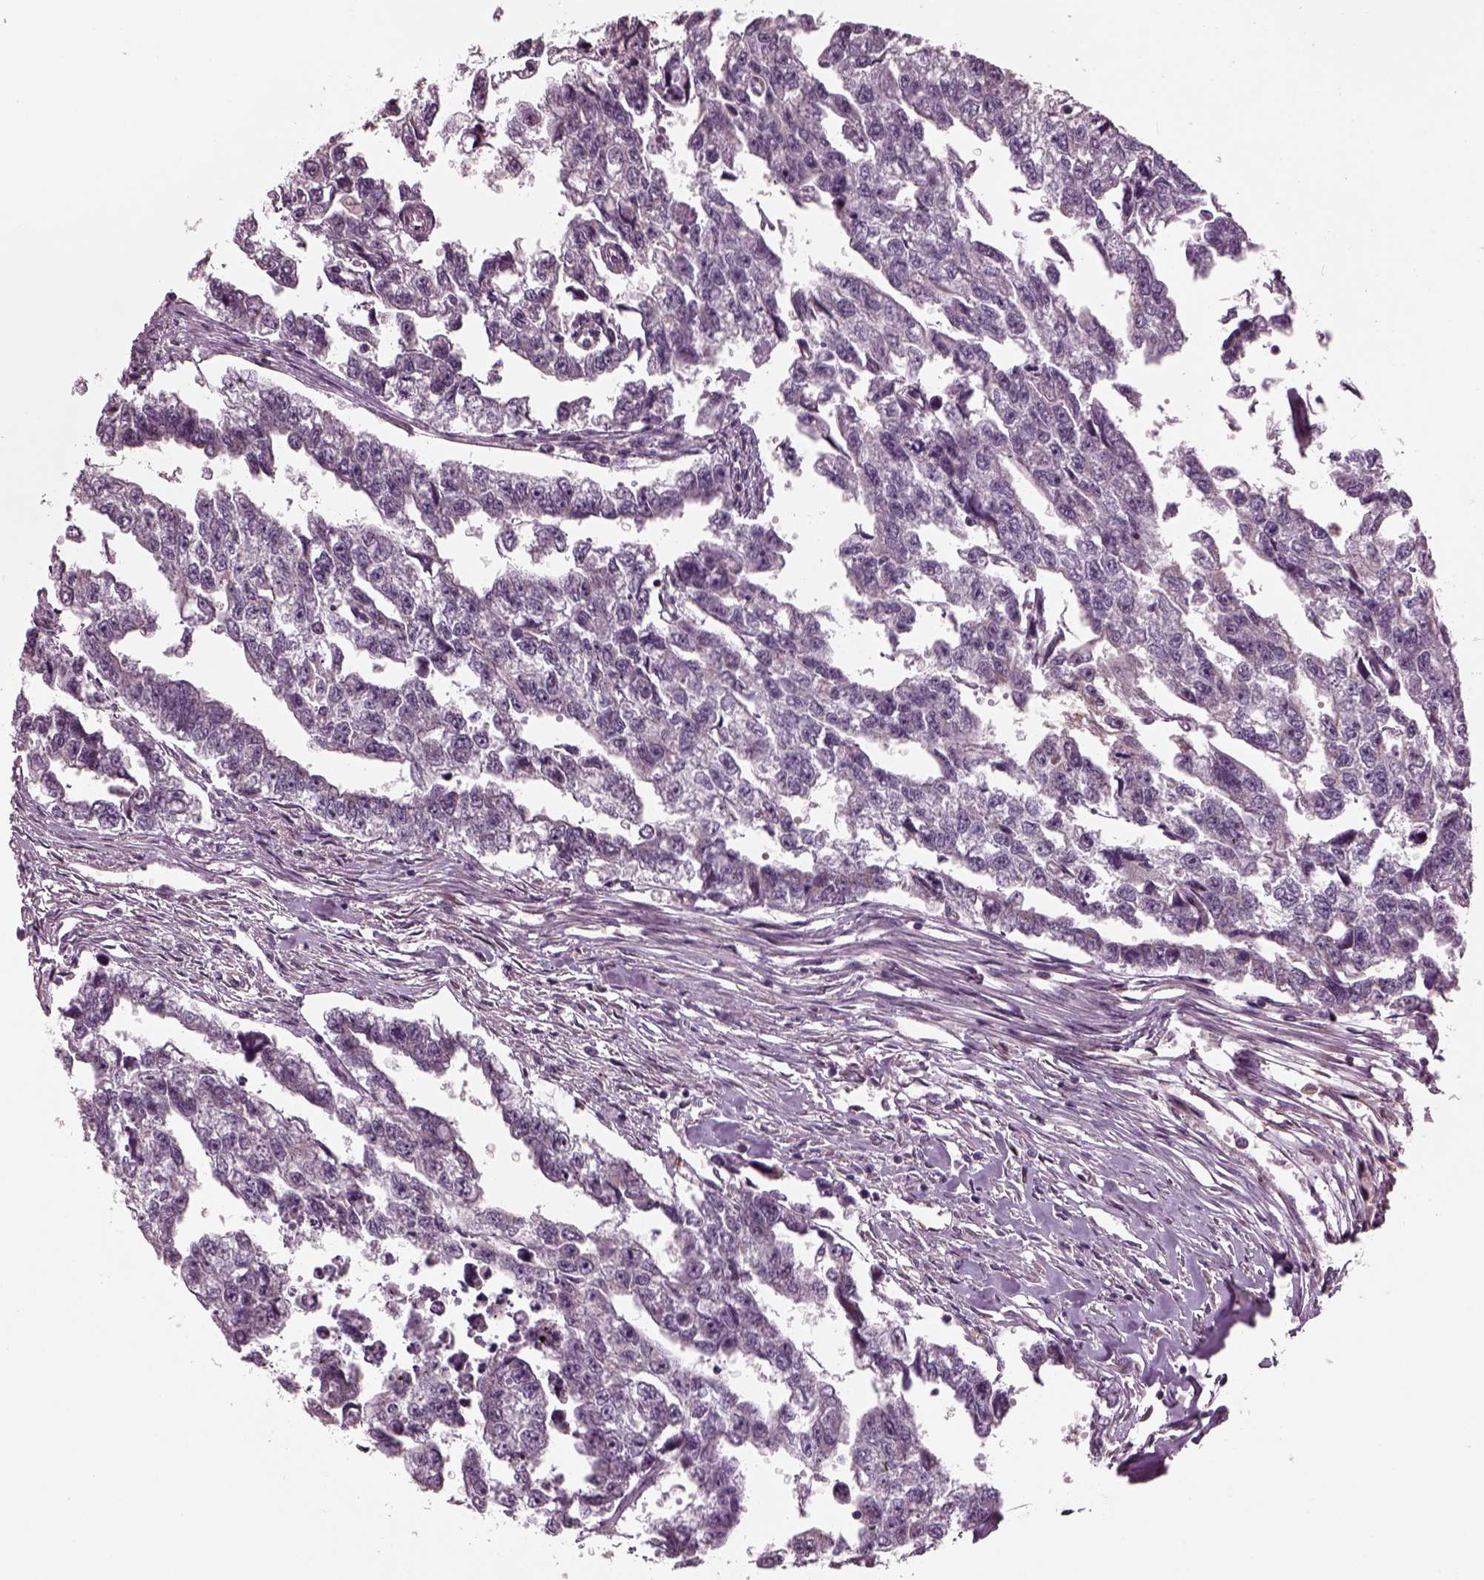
{"staining": {"intensity": "negative", "quantity": "none", "location": "none"}, "tissue": "testis cancer", "cell_type": "Tumor cells", "image_type": "cancer", "snomed": [{"axis": "morphology", "description": "Carcinoma, Embryonal, NOS"}, {"axis": "morphology", "description": "Teratoma, malignant, NOS"}, {"axis": "topography", "description": "Testis"}], "caption": "Tumor cells are negative for protein expression in human testis cancer (malignant teratoma).", "gene": "RUFY3", "patient": {"sex": "male", "age": 44}}